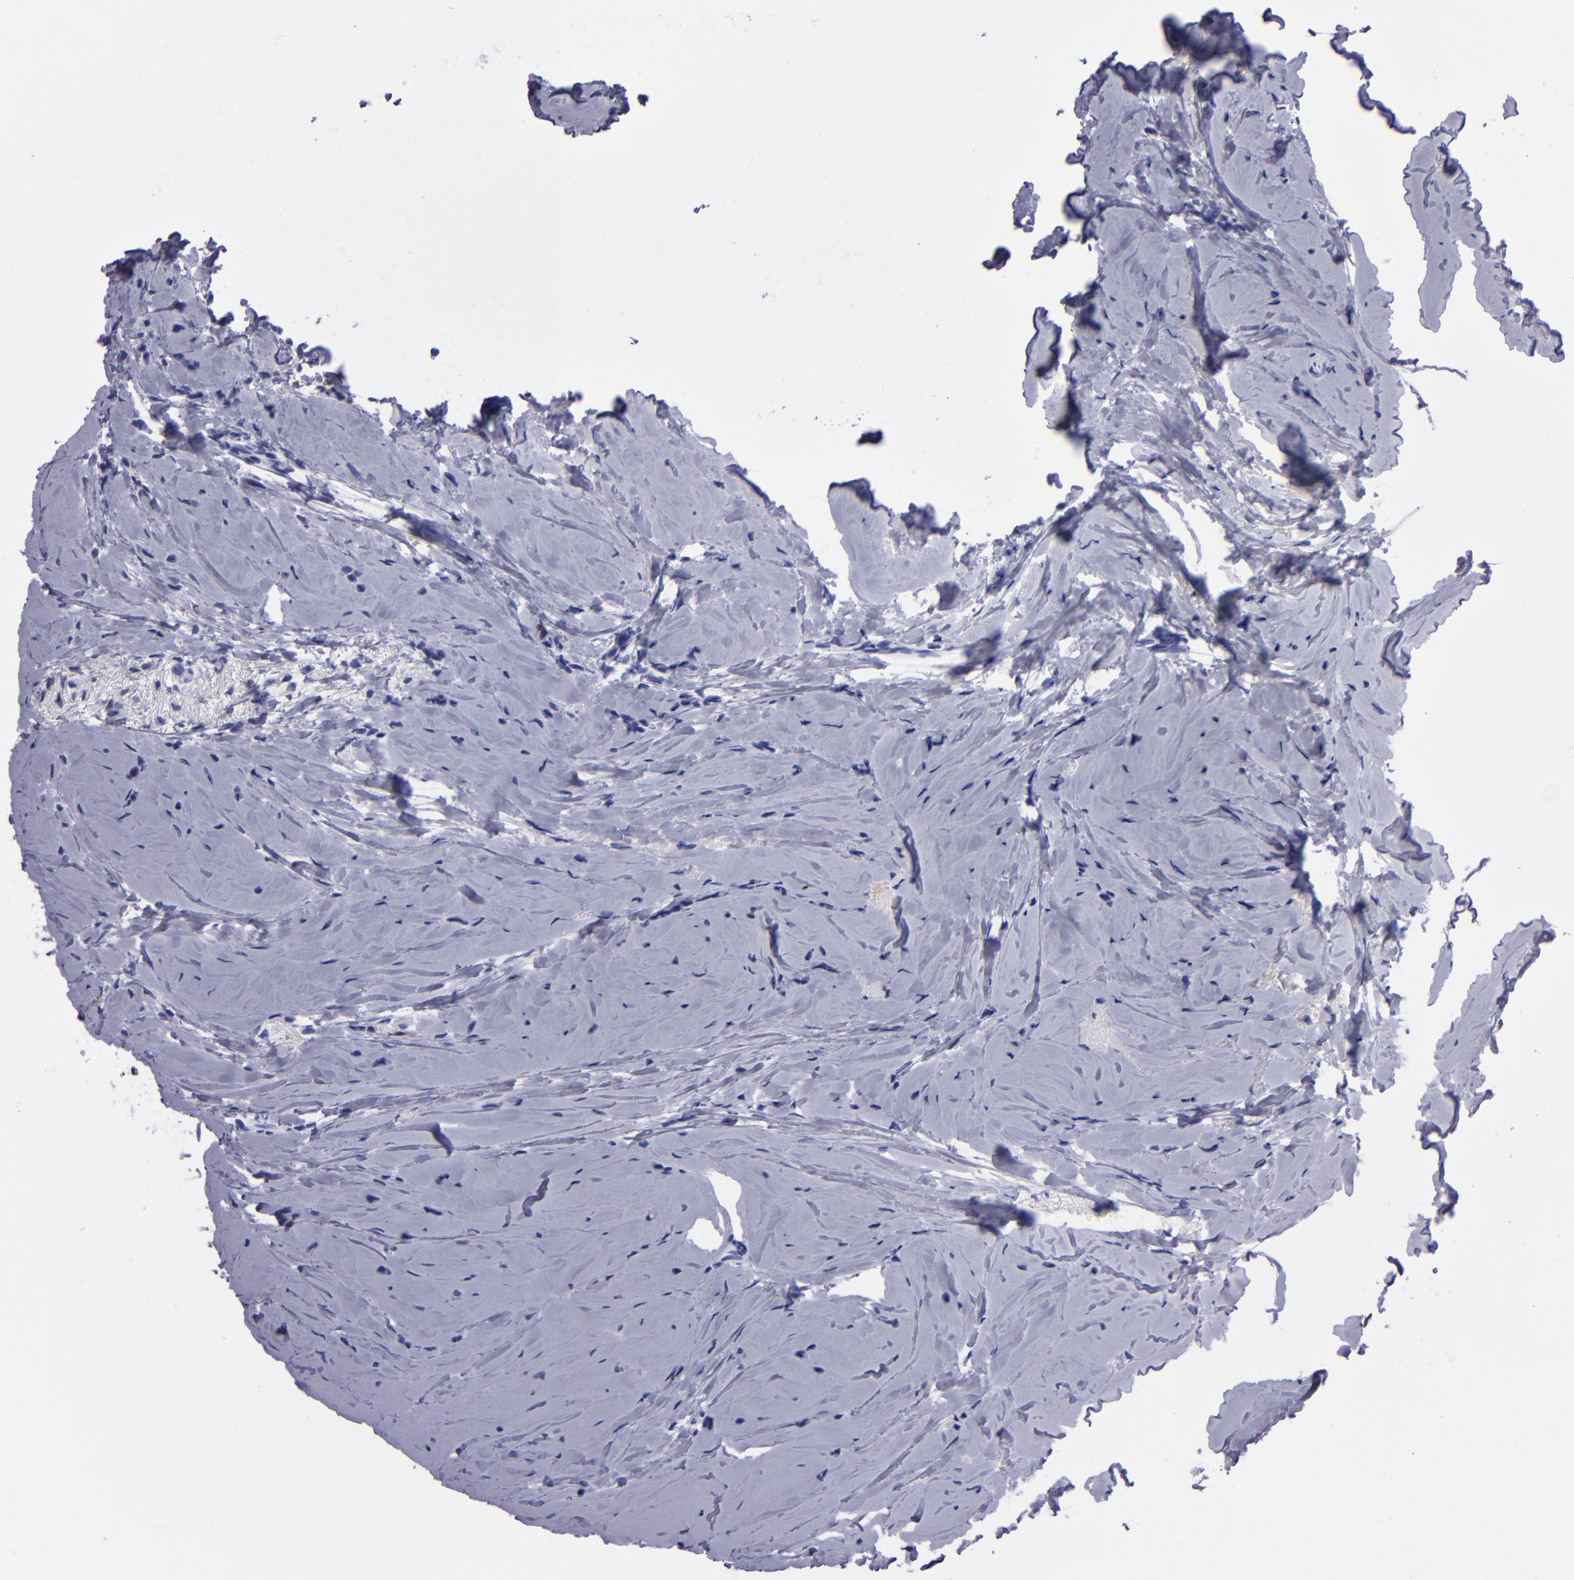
{"staining": {"intensity": "negative", "quantity": "none", "location": "none"}, "tissue": "breast cancer", "cell_type": "Tumor cells", "image_type": "cancer", "snomed": [{"axis": "morphology", "description": "Lobular carcinoma"}, {"axis": "topography", "description": "Breast"}], "caption": "Immunohistochemistry (IHC) of human breast cancer (lobular carcinoma) displays no staining in tumor cells. Brightfield microscopy of immunohistochemistry stained with DAB (3,3'-diaminobenzidine) (brown) and hematoxylin (blue), captured at high magnification.", "gene": "CD37", "patient": {"sex": "female", "age": 64}}